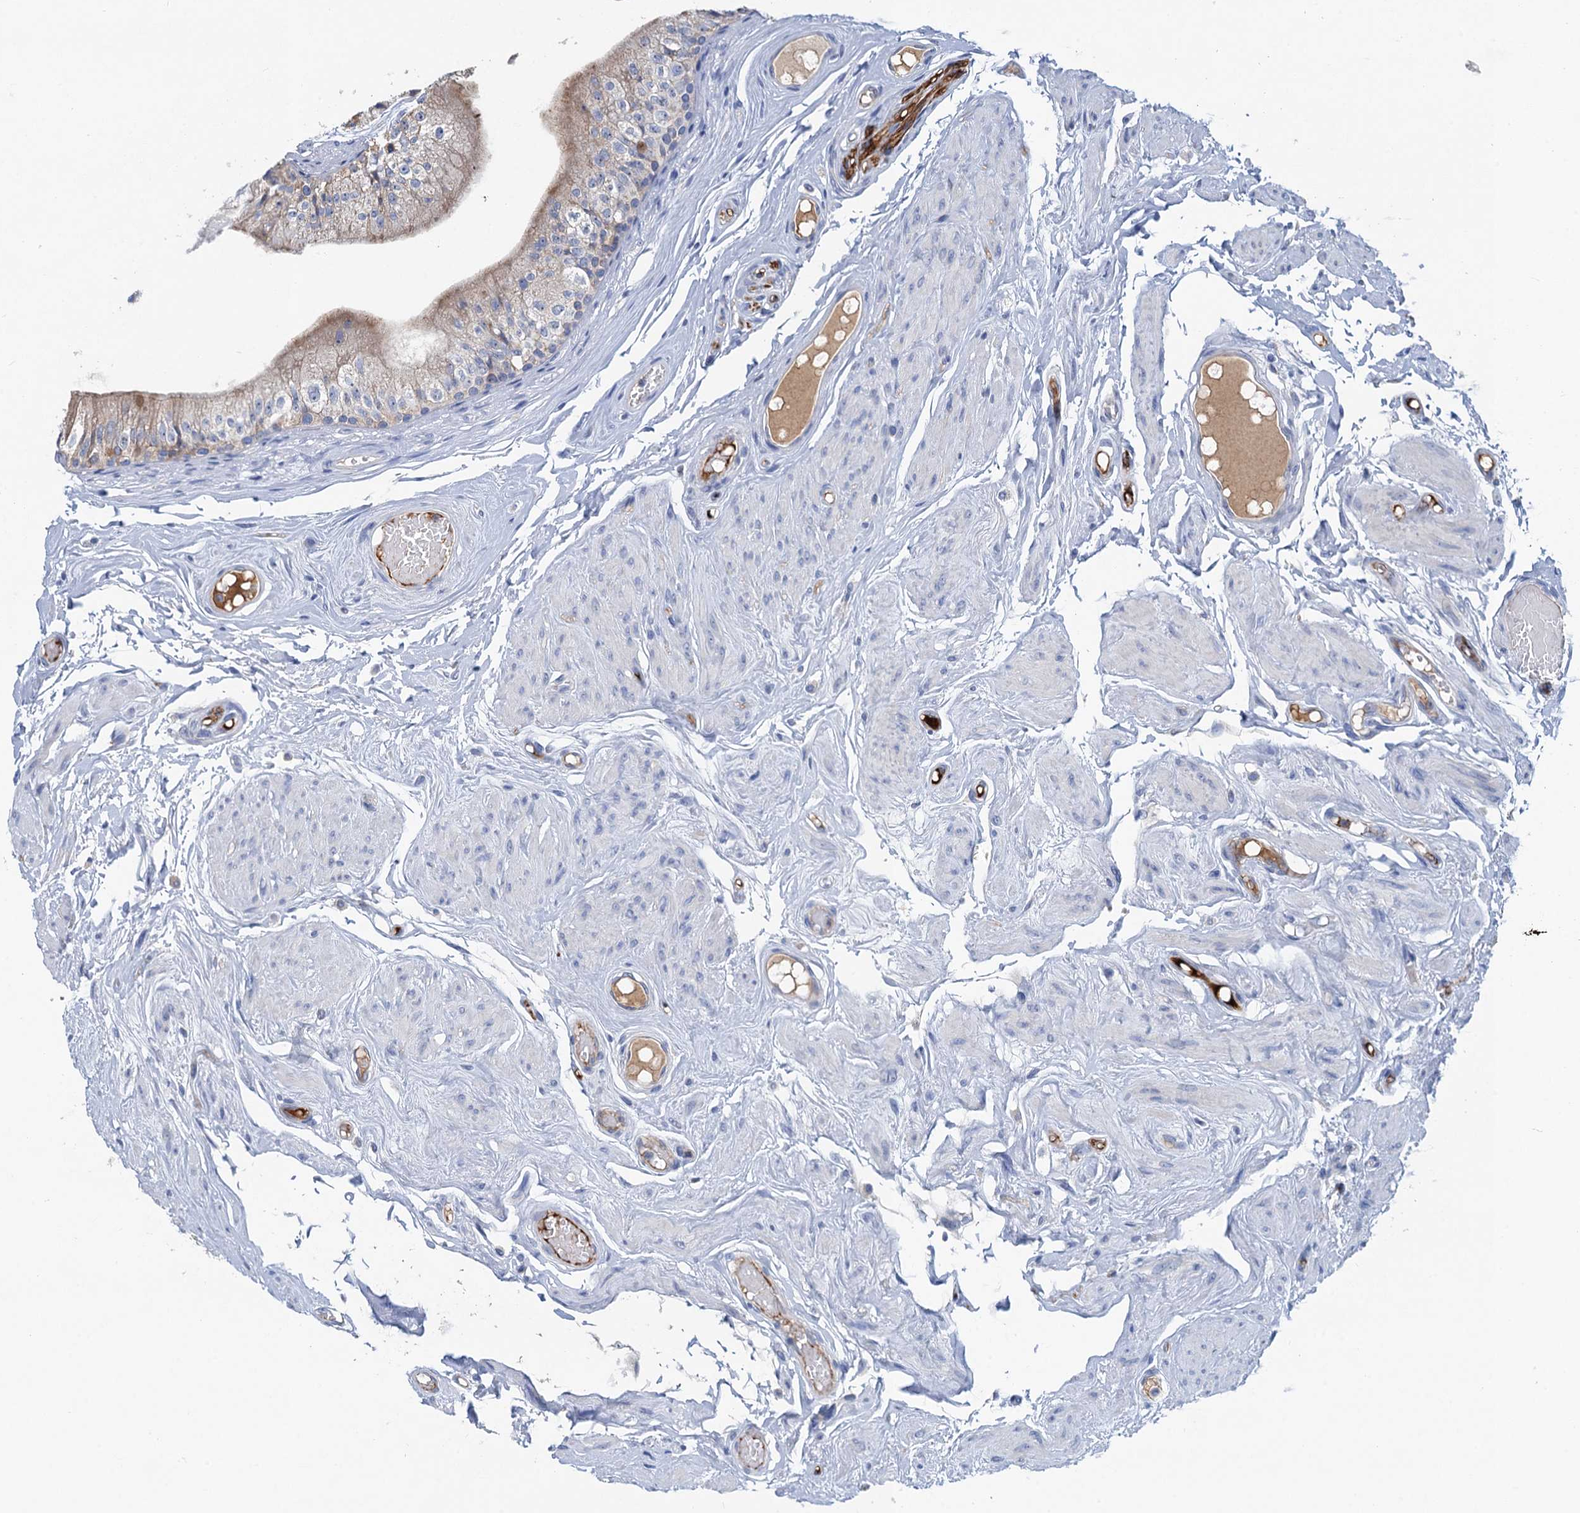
{"staining": {"intensity": "weak", "quantity": "<25%", "location": "cytoplasmic/membranous"}, "tissue": "epididymis", "cell_type": "Glandular cells", "image_type": "normal", "snomed": [{"axis": "morphology", "description": "Normal tissue, NOS"}, {"axis": "topography", "description": "Epididymis"}], "caption": "A photomicrograph of epididymis stained for a protein shows no brown staining in glandular cells. (DAB IHC visualized using brightfield microscopy, high magnification).", "gene": "PLLP", "patient": {"sex": "male", "age": 79}}